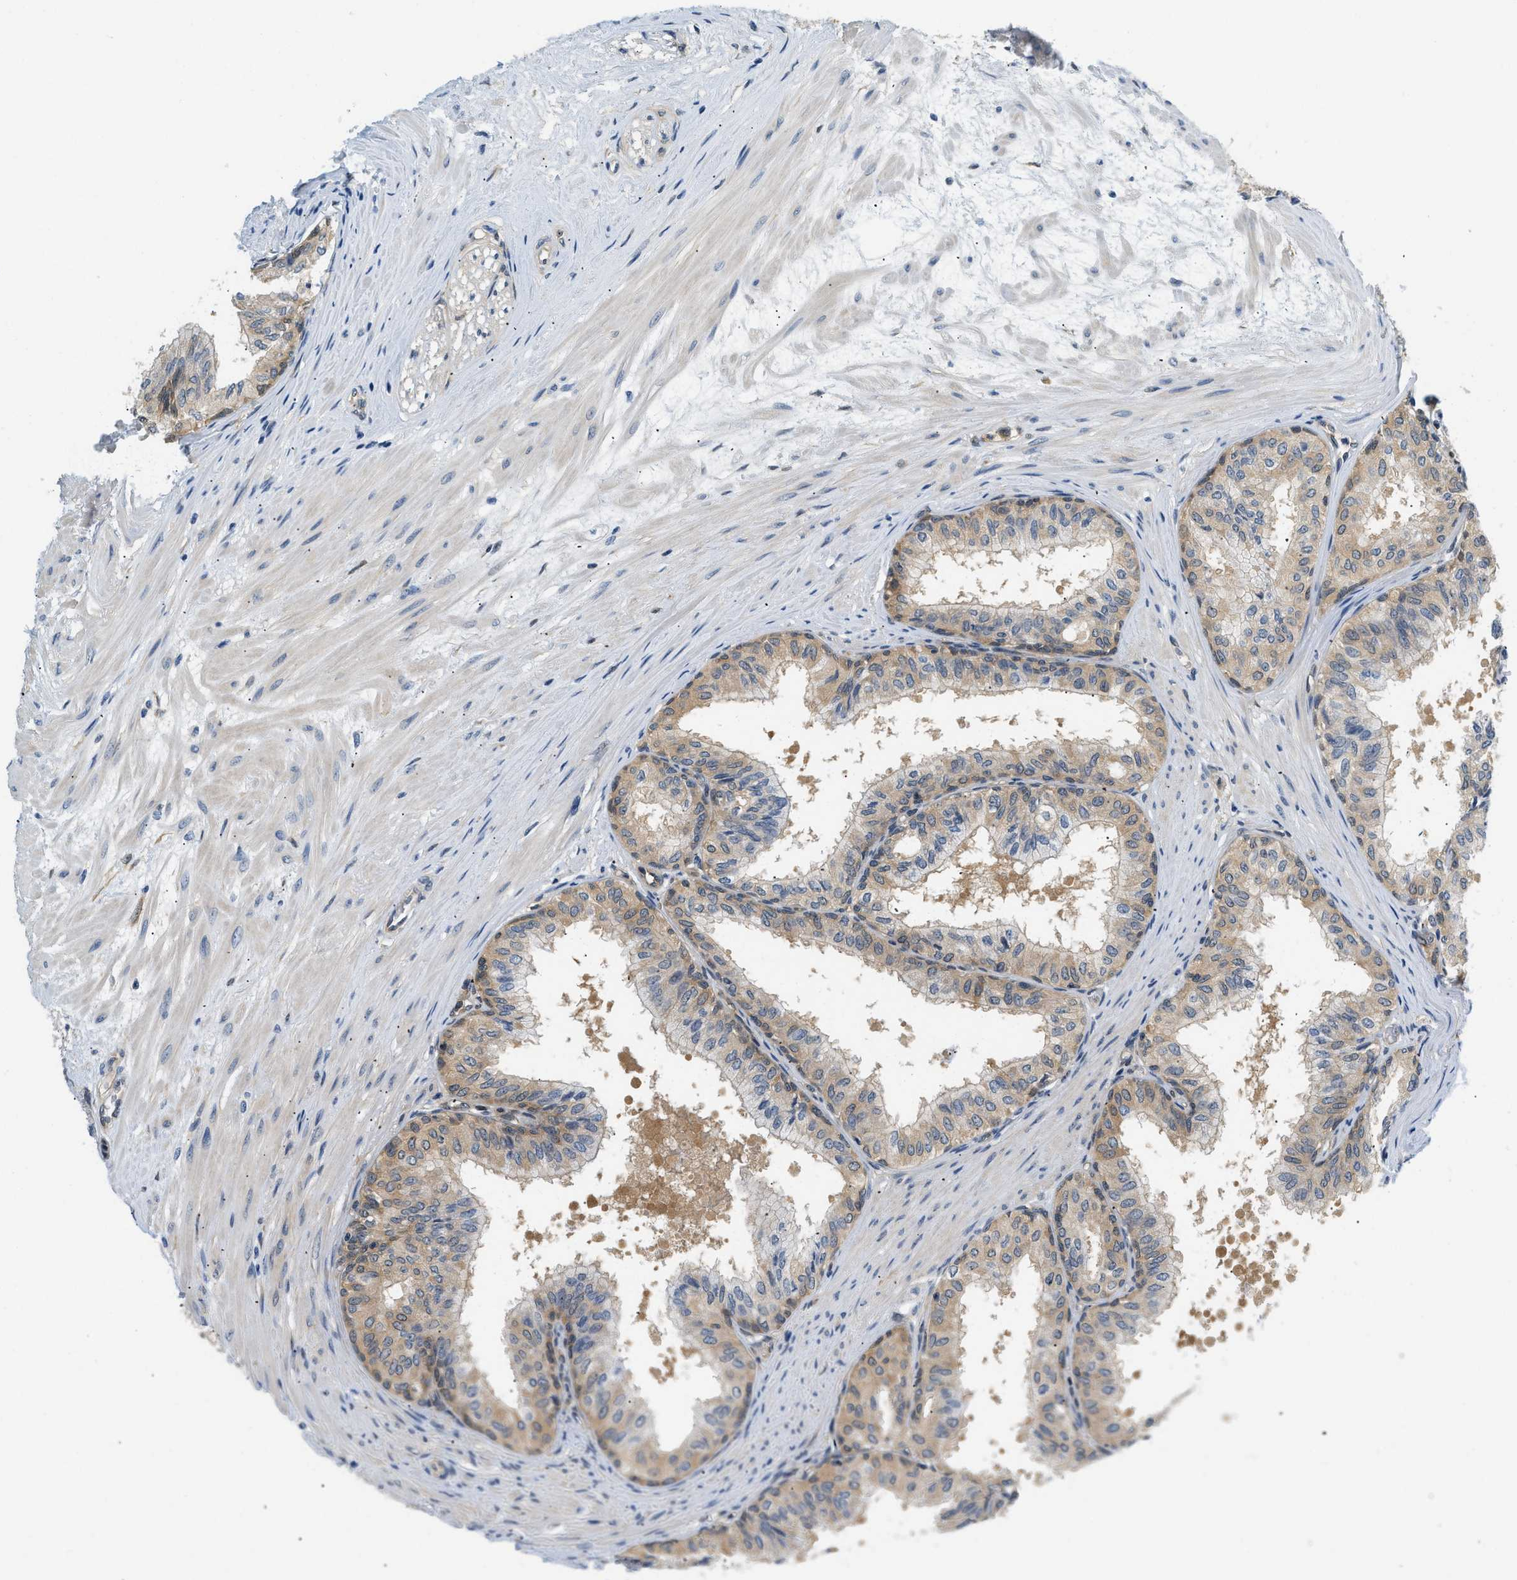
{"staining": {"intensity": "moderate", "quantity": ">75%", "location": "cytoplasmic/membranous,nuclear"}, "tissue": "seminal vesicle", "cell_type": "Glandular cells", "image_type": "normal", "snomed": [{"axis": "morphology", "description": "Normal tissue, NOS"}, {"axis": "topography", "description": "Prostate"}, {"axis": "topography", "description": "Seminal veicle"}], "caption": "Moderate cytoplasmic/membranous,nuclear expression for a protein is identified in about >75% of glandular cells of unremarkable seminal vesicle using immunohistochemistry.", "gene": "EIF4EBP2", "patient": {"sex": "male", "age": 60}}